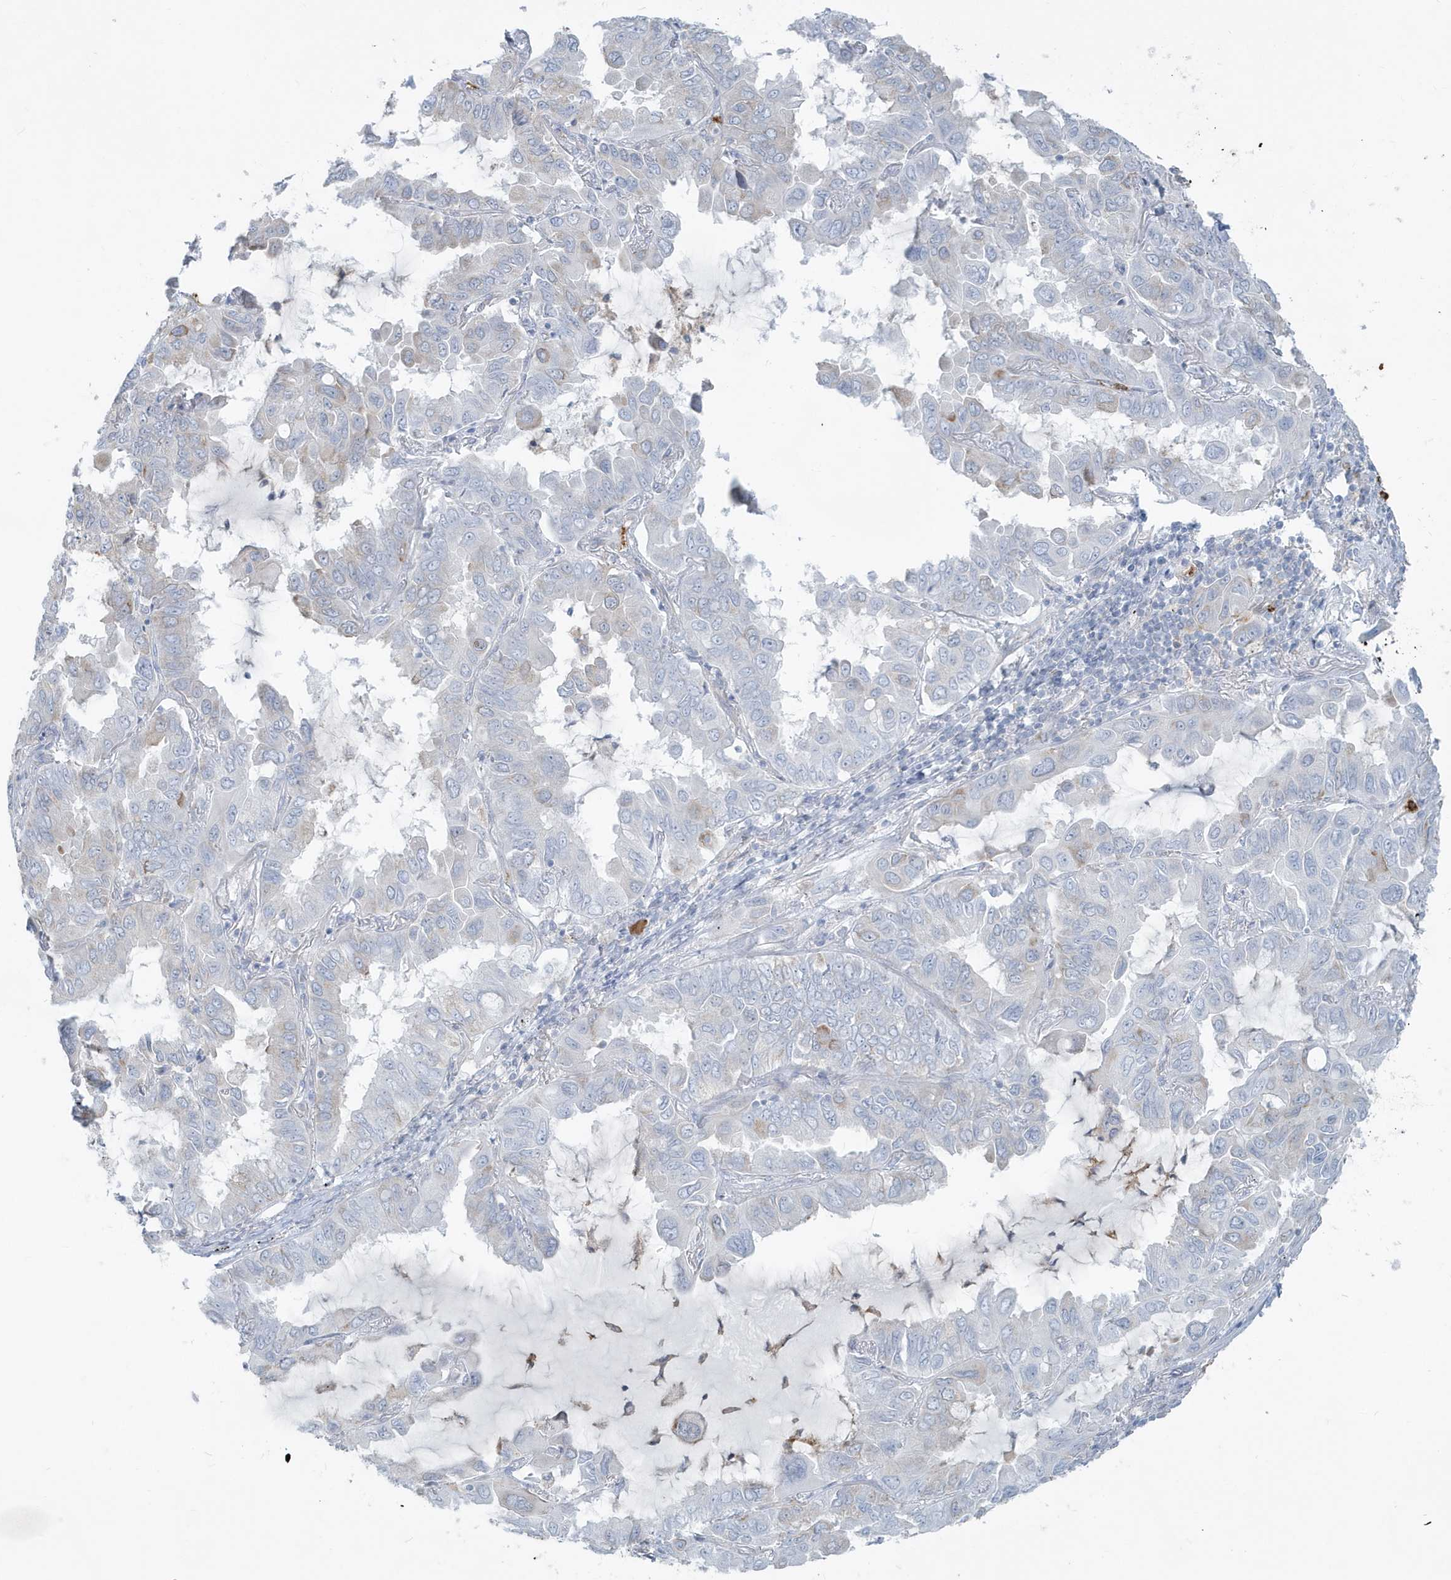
{"staining": {"intensity": "negative", "quantity": "none", "location": "none"}, "tissue": "lung cancer", "cell_type": "Tumor cells", "image_type": "cancer", "snomed": [{"axis": "morphology", "description": "Adenocarcinoma, NOS"}, {"axis": "topography", "description": "Lung"}], "caption": "IHC of lung cancer reveals no expression in tumor cells.", "gene": "CCNJ", "patient": {"sex": "male", "age": 64}}